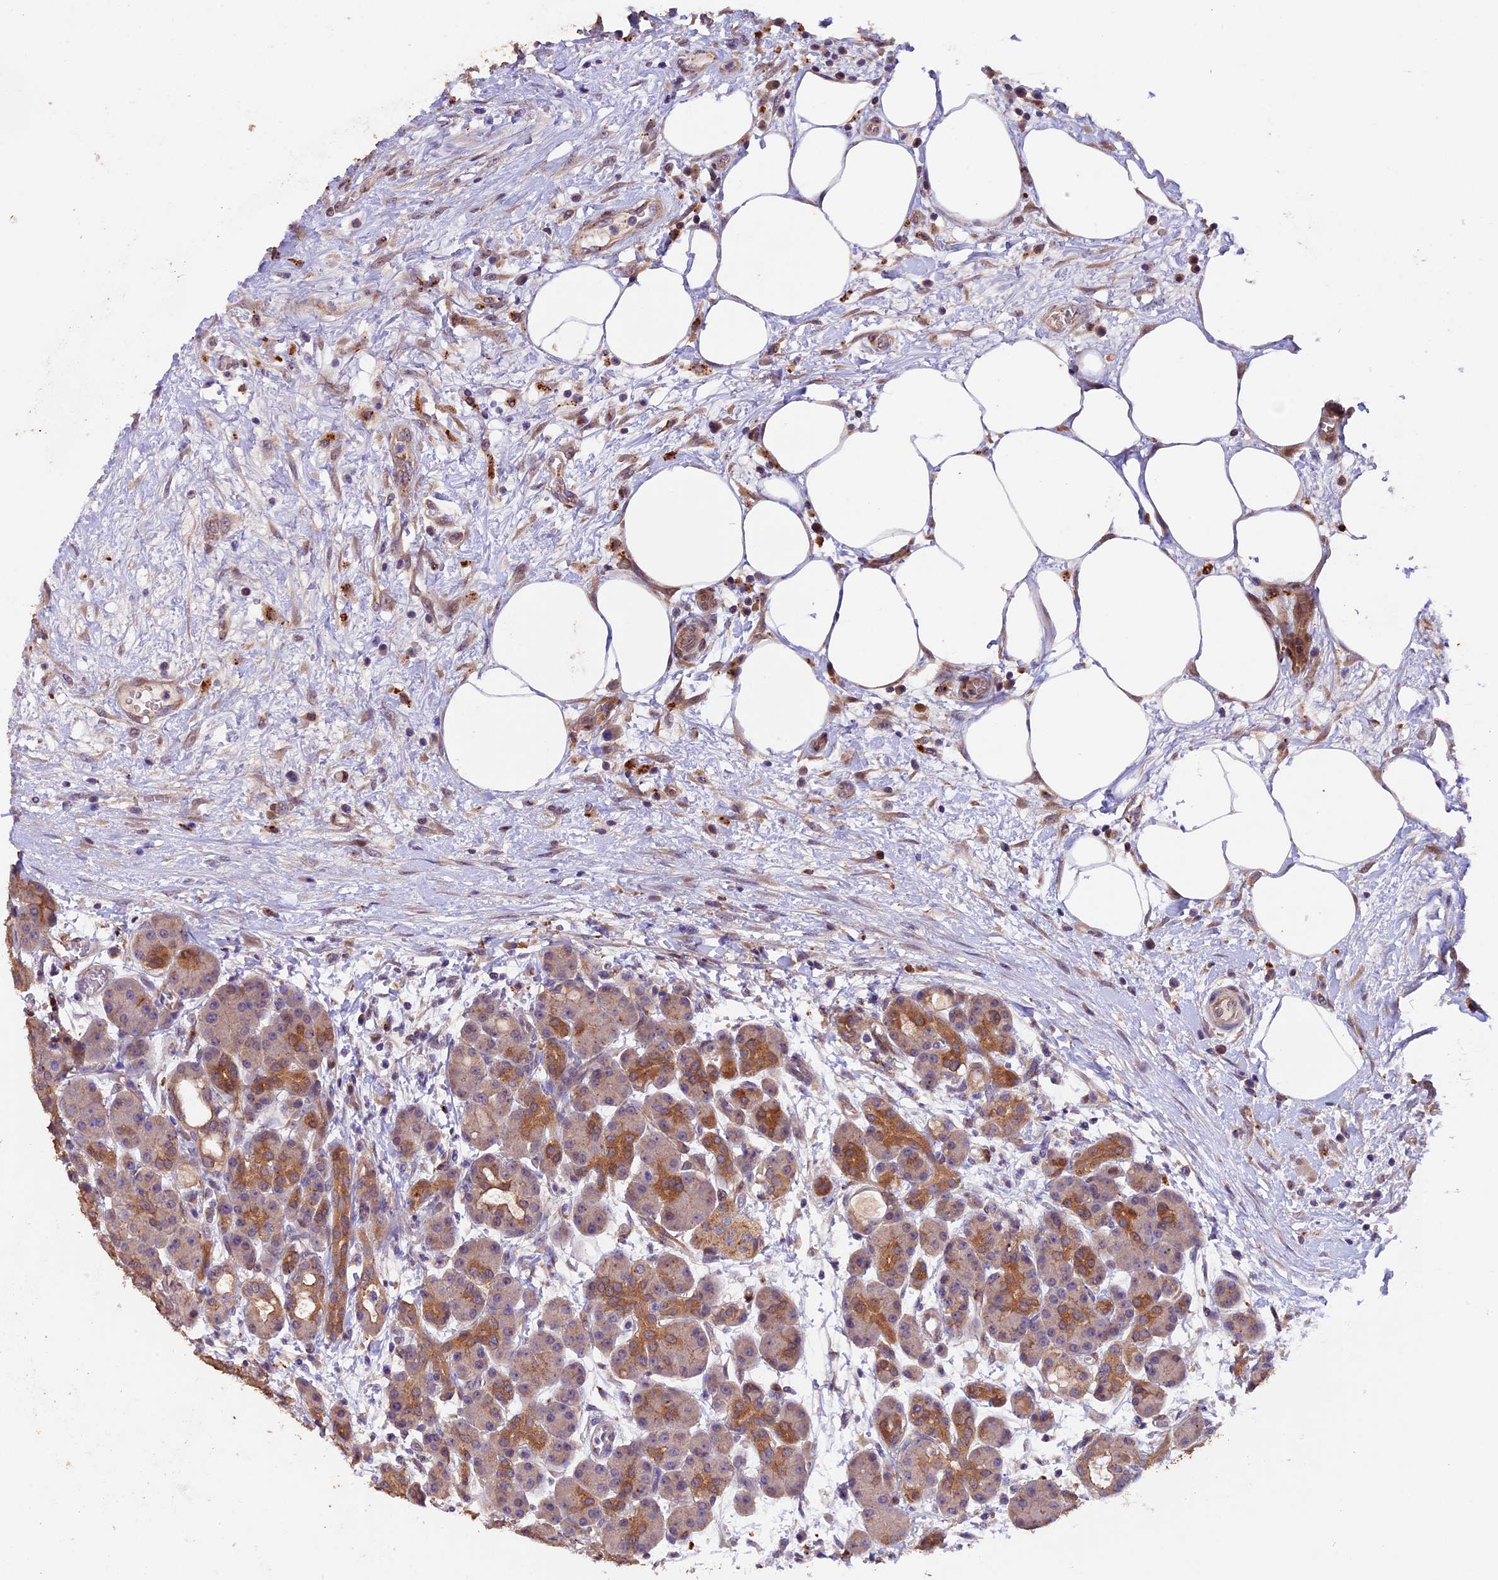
{"staining": {"intensity": "moderate", "quantity": "<25%", "location": "cytoplasmic/membranous"}, "tissue": "pancreas", "cell_type": "Exocrine glandular cells", "image_type": "normal", "snomed": [{"axis": "morphology", "description": "Normal tissue, NOS"}, {"axis": "topography", "description": "Pancreas"}], "caption": "This image demonstrates unremarkable pancreas stained with IHC to label a protein in brown. The cytoplasmic/membranous of exocrine glandular cells show moderate positivity for the protein. Nuclei are counter-stained blue.", "gene": "NCK2", "patient": {"sex": "male", "age": 63}}